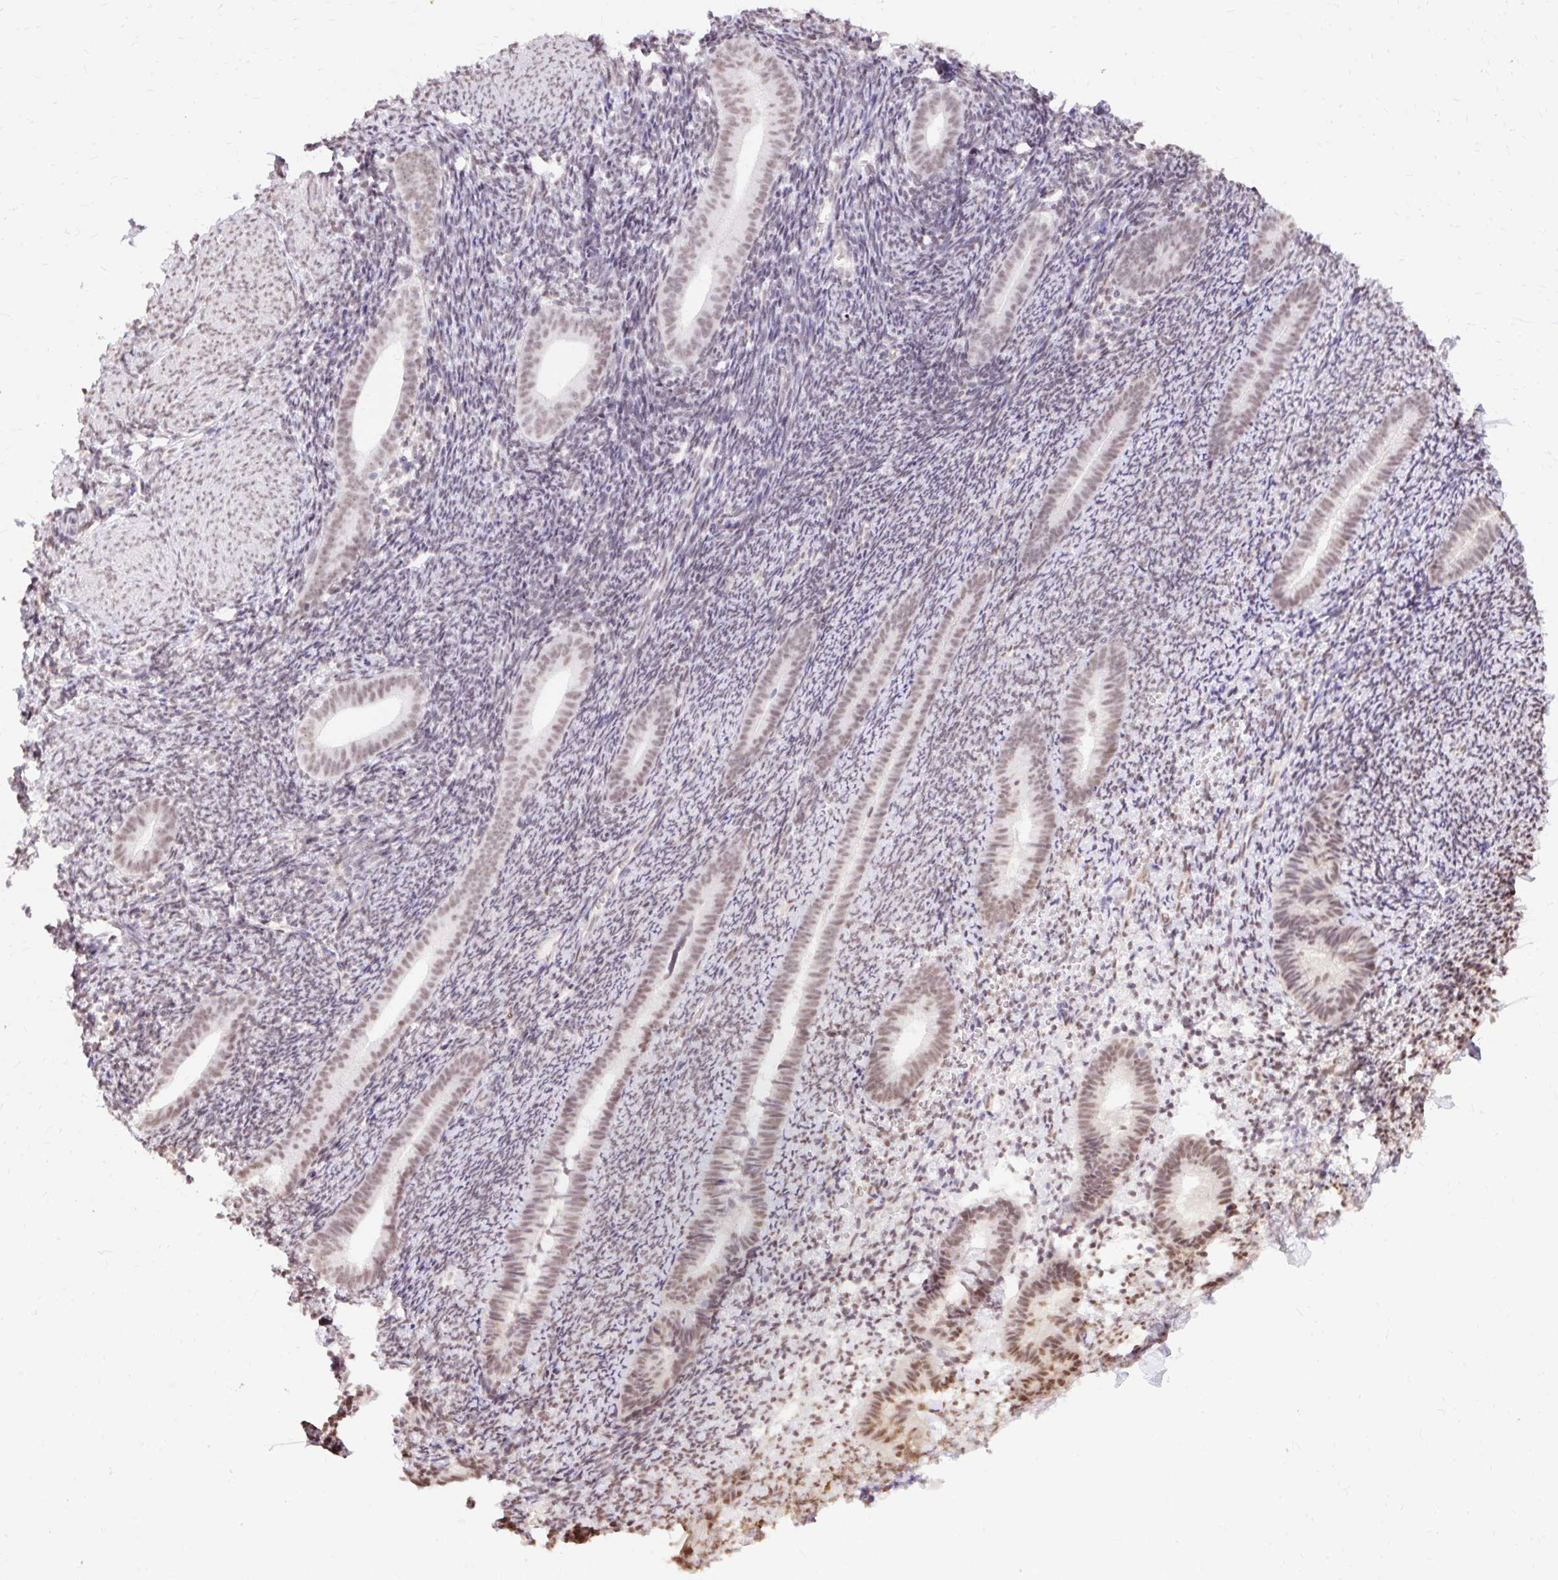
{"staining": {"intensity": "moderate", "quantity": "25%-75%", "location": "nuclear"}, "tissue": "endometrium", "cell_type": "Cells in endometrial stroma", "image_type": "normal", "snomed": [{"axis": "morphology", "description": "Normal tissue, NOS"}, {"axis": "topography", "description": "Endometrium"}], "caption": "An IHC photomicrograph of normal tissue is shown. Protein staining in brown highlights moderate nuclear positivity in endometrium within cells in endometrial stroma. Ihc stains the protein of interest in brown and the nuclei are stained blue.", "gene": "ENSG00000261832", "patient": {"sex": "female", "age": 39}}